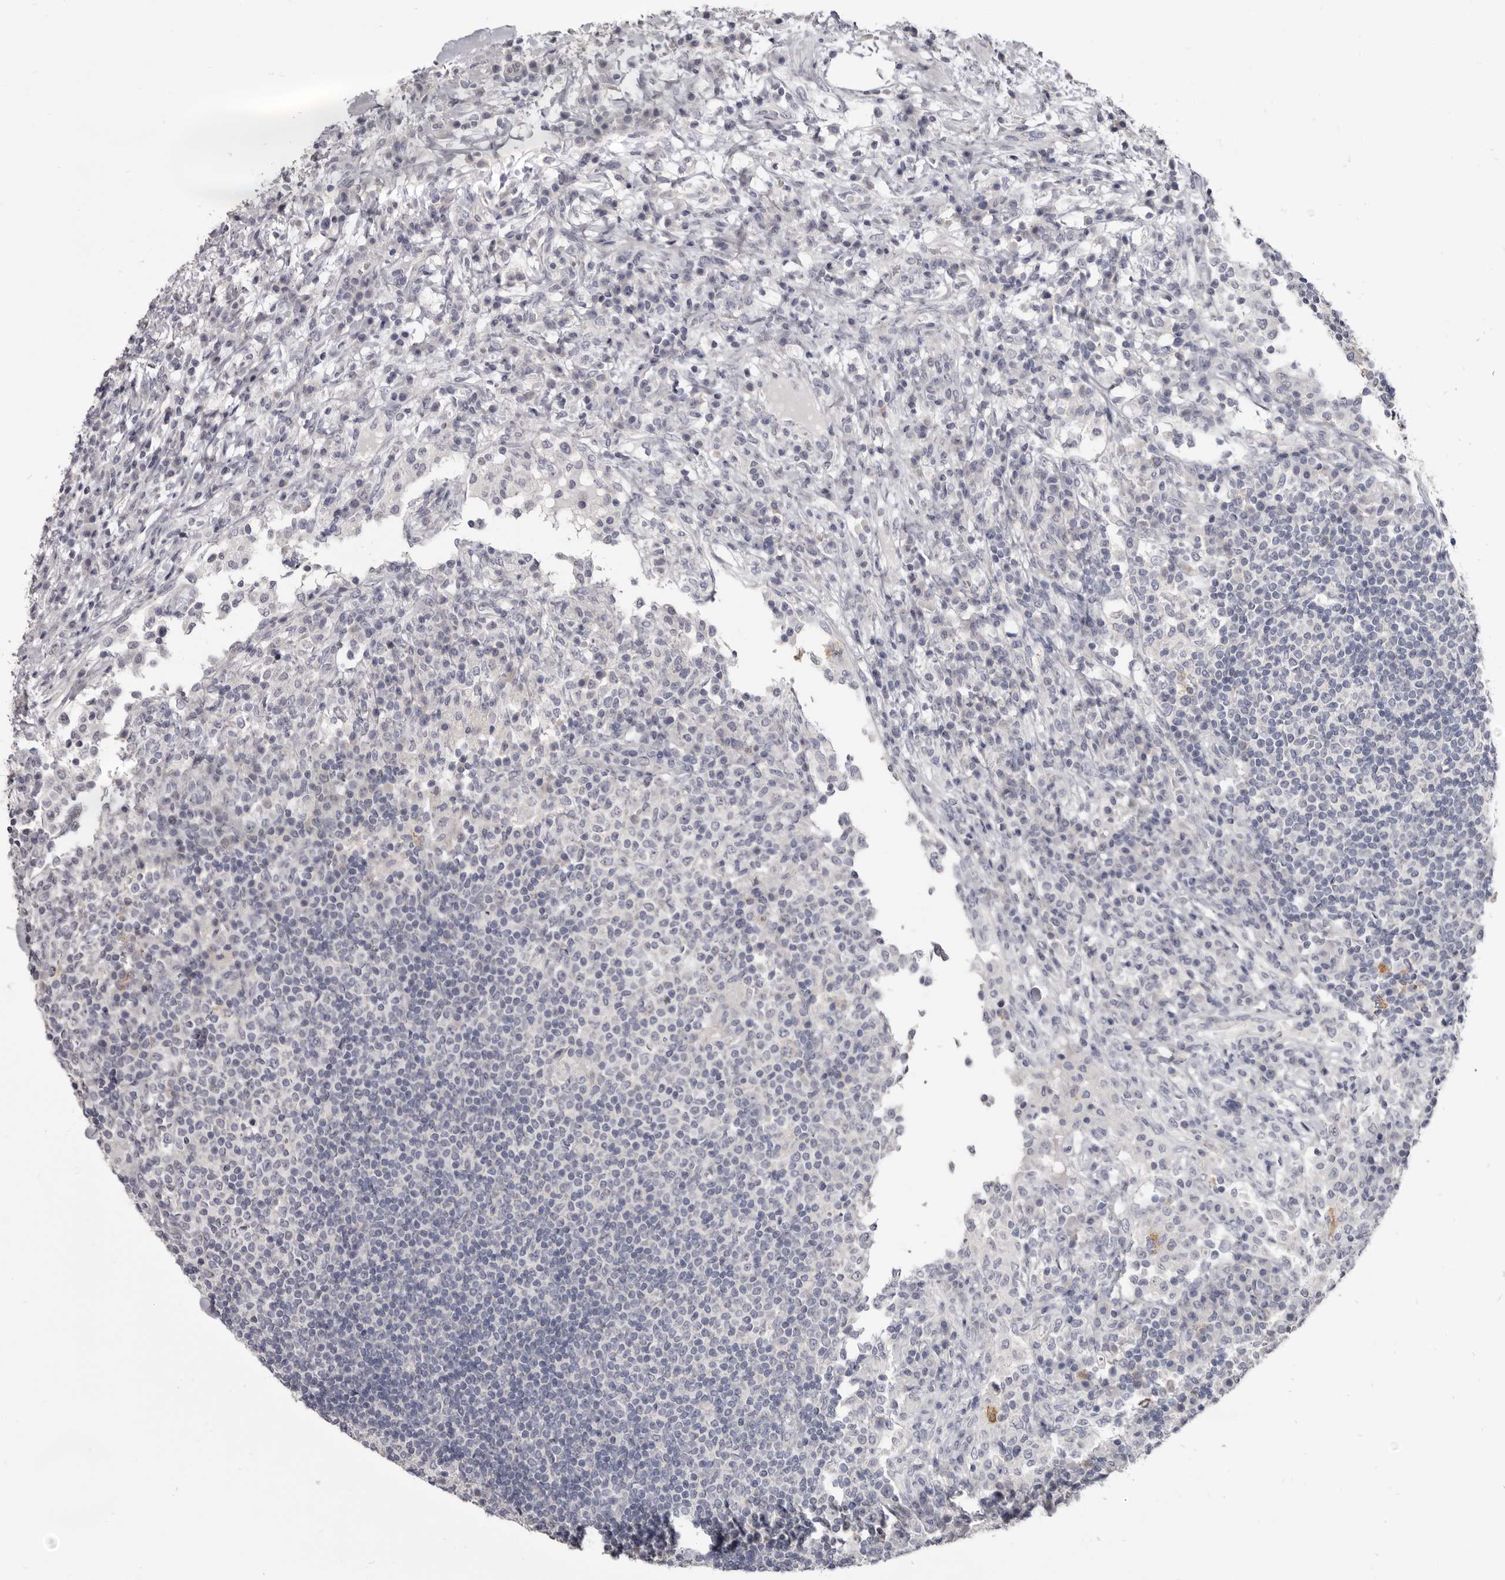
{"staining": {"intensity": "negative", "quantity": "none", "location": "none"}, "tissue": "lymph node", "cell_type": "Germinal center cells", "image_type": "normal", "snomed": [{"axis": "morphology", "description": "Normal tissue, NOS"}, {"axis": "topography", "description": "Lymph node"}], "caption": "Benign lymph node was stained to show a protein in brown. There is no significant positivity in germinal center cells. (Stains: DAB (3,3'-diaminobenzidine) IHC with hematoxylin counter stain, Microscopy: brightfield microscopy at high magnification).", "gene": "CGN", "patient": {"sex": "female", "age": 53}}